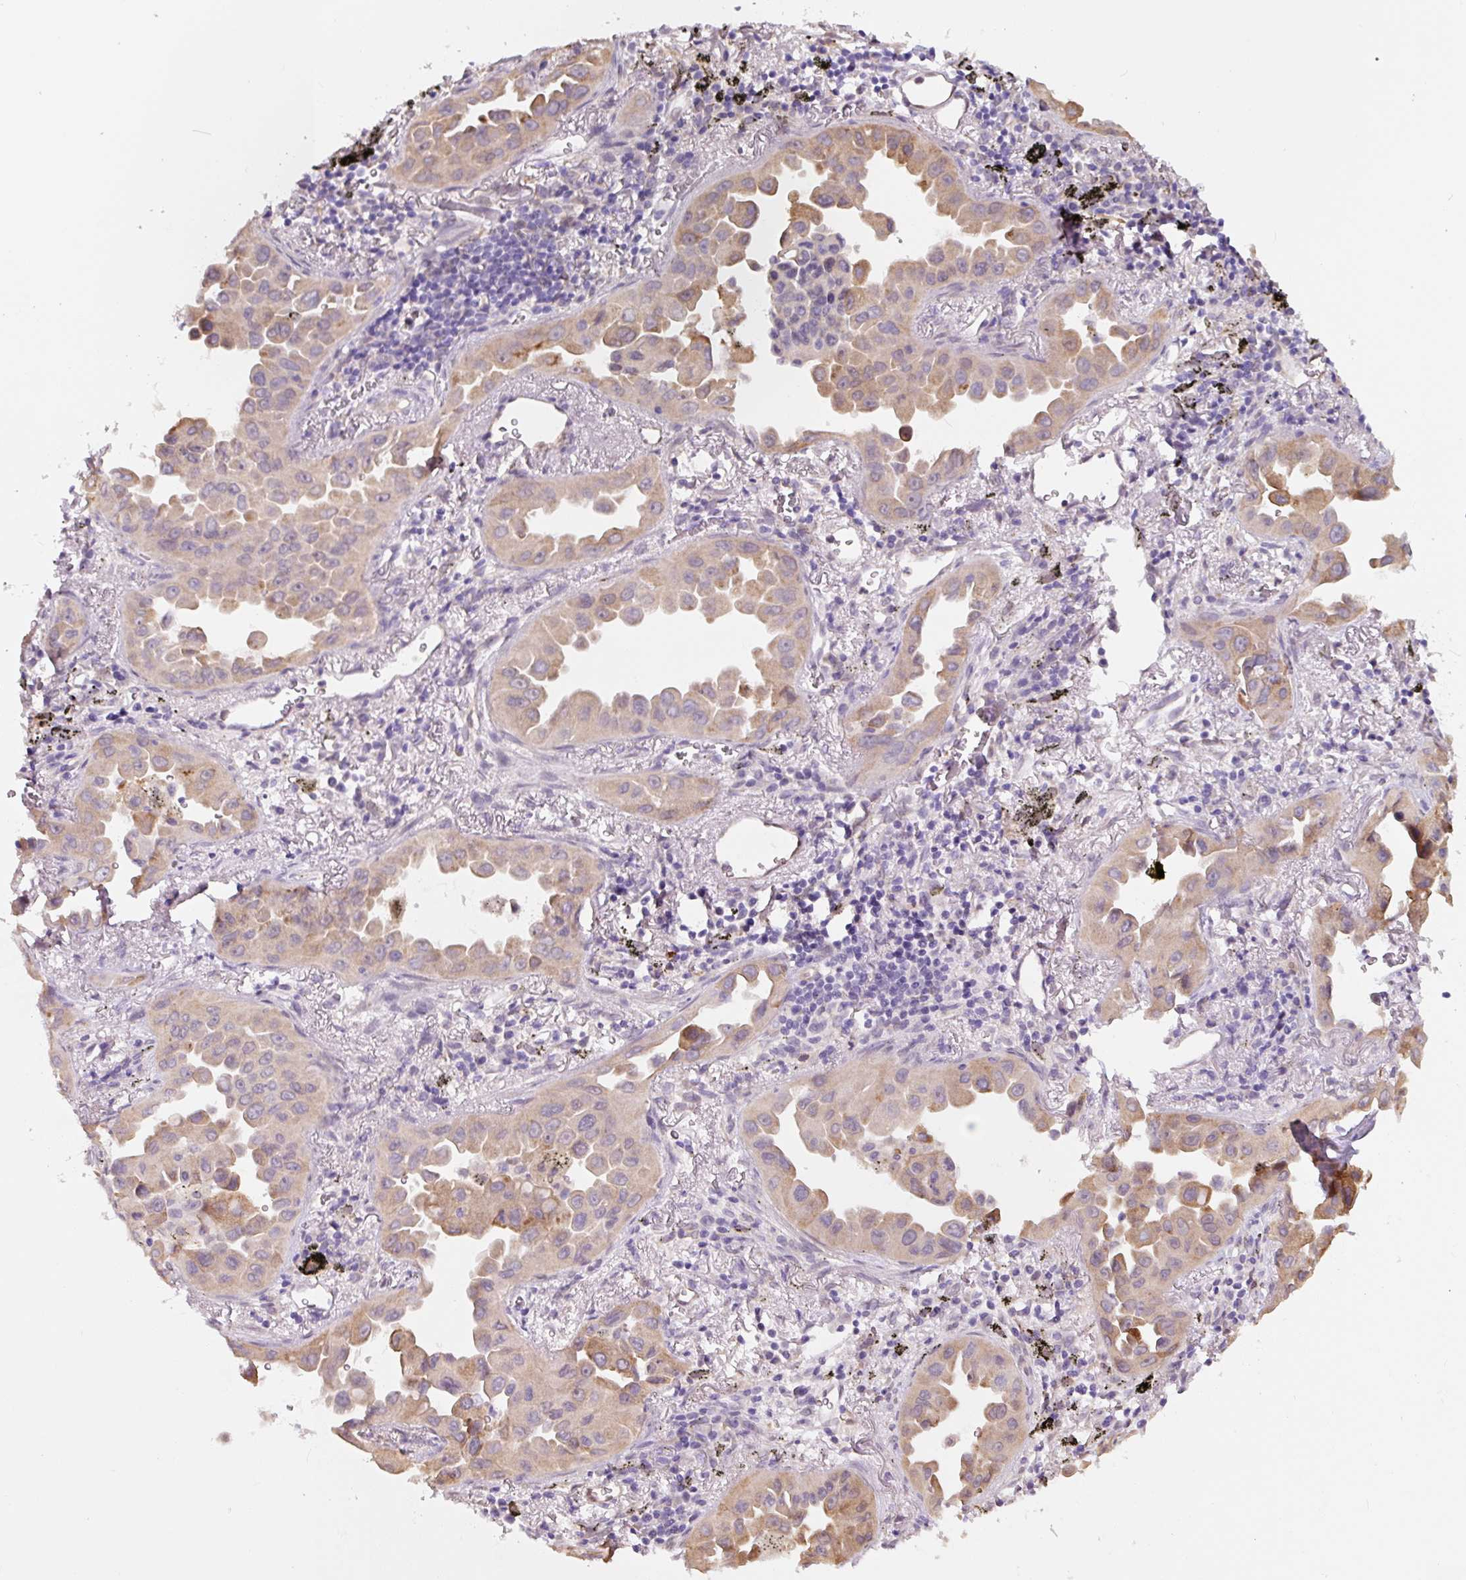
{"staining": {"intensity": "weak", "quantity": ">75%", "location": "cytoplasmic/membranous"}, "tissue": "lung cancer", "cell_type": "Tumor cells", "image_type": "cancer", "snomed": [{"axis": "morphology", "description": "Adenocarcinoma, NOS"}, {"axis": "topography", "description": "Lung"}], "caption": "Tumor cells reveal weak cytoplasmic/membranous positivity in about >75% of cells in lung cancer (adenocarcinoma). (IHC, brightfield microscopy, high magnification).", "gene": "ASRGL1", "patient": {"sex": "male", "age": 68}}